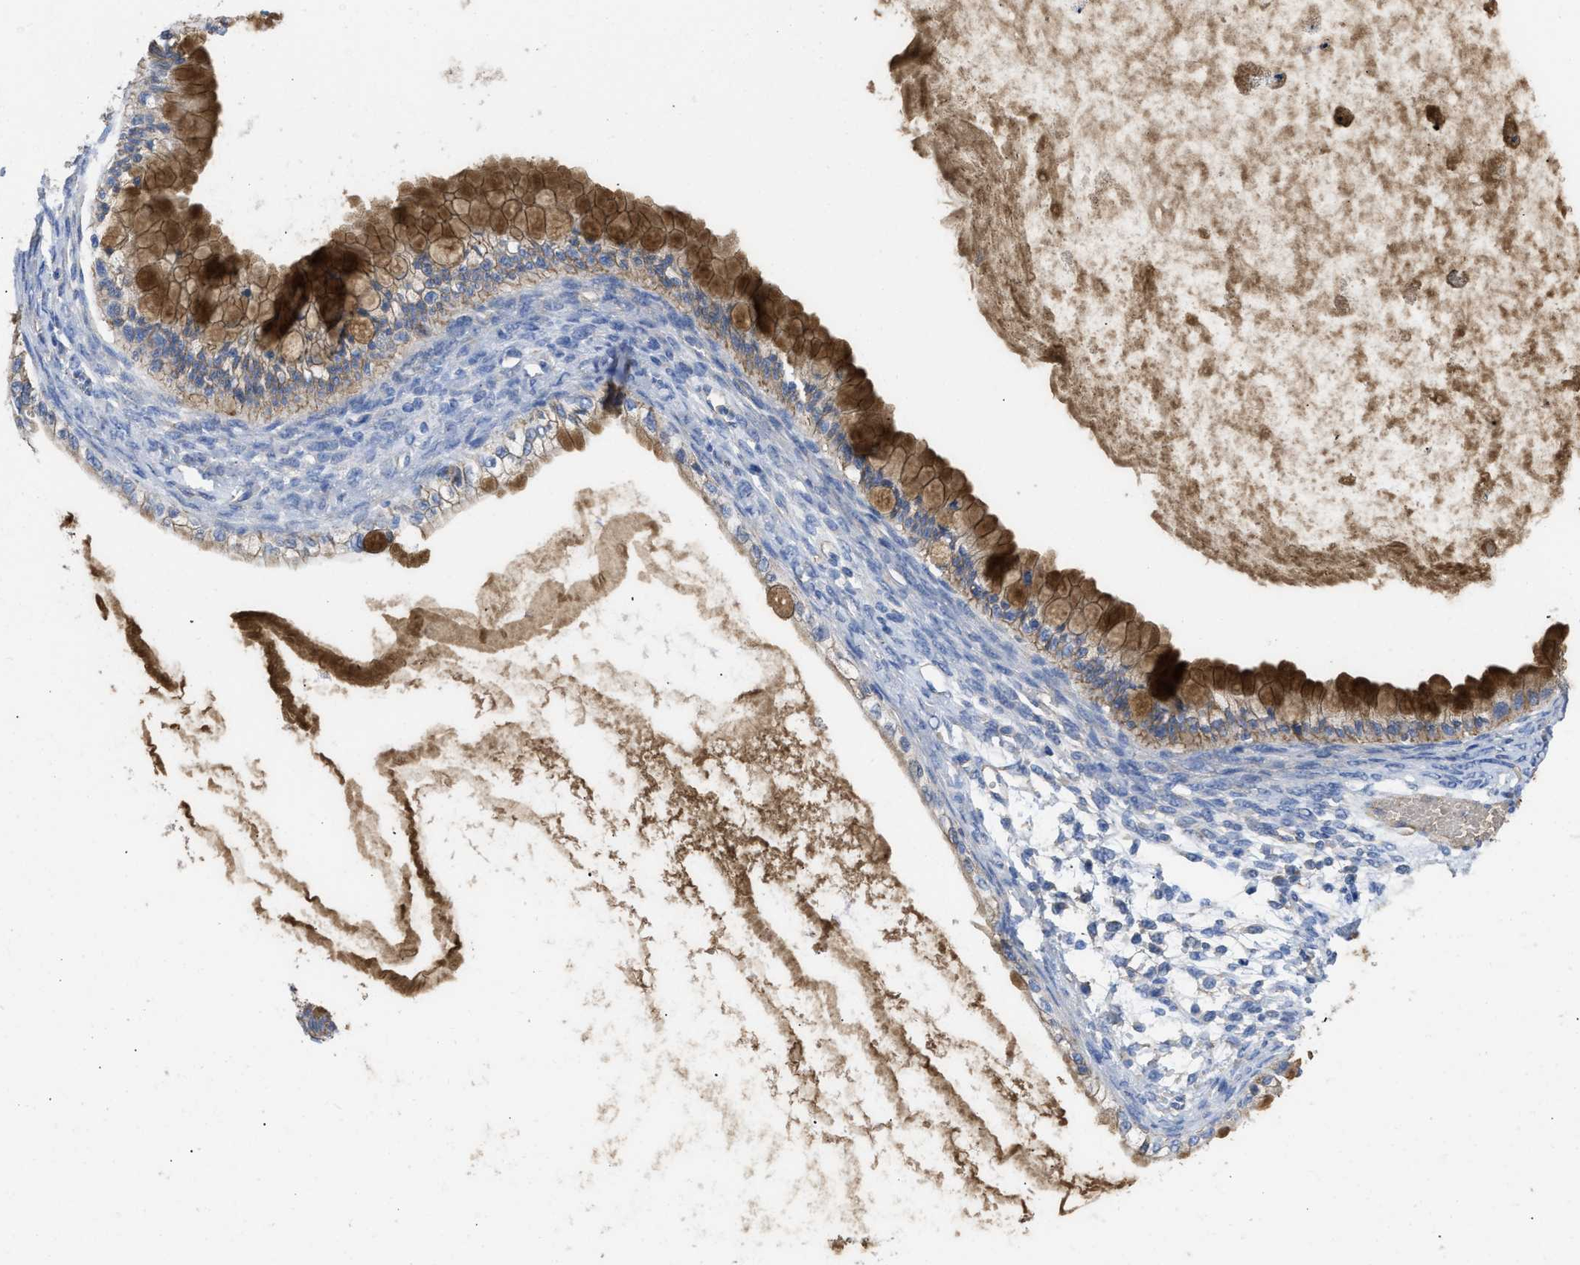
{"staining": {"intensity": "strong", "quantity": "25%-75%", "location": "cytoplasmic/membranous"}, "tissue": "ovarian cancer", "cell_type": "Tumor cells", "image_type": "cancer", "snomed": [{"axis": "morphology", "description": "Cystadenocarcinoma, mucinous, NOS"}, {"axis": "topography", "description": "Ovary"}], "caption": "A high-resolution image shows immunohistochemistry (IHC) staining of ovarian cancer (mucinous cystadenocarcinoma), which shows strong cytoplasmic/membranous positivity in about 25%-75% of tumor cells.", "gene": "USP4", "patient": {"sex": "female", "age": 57}}